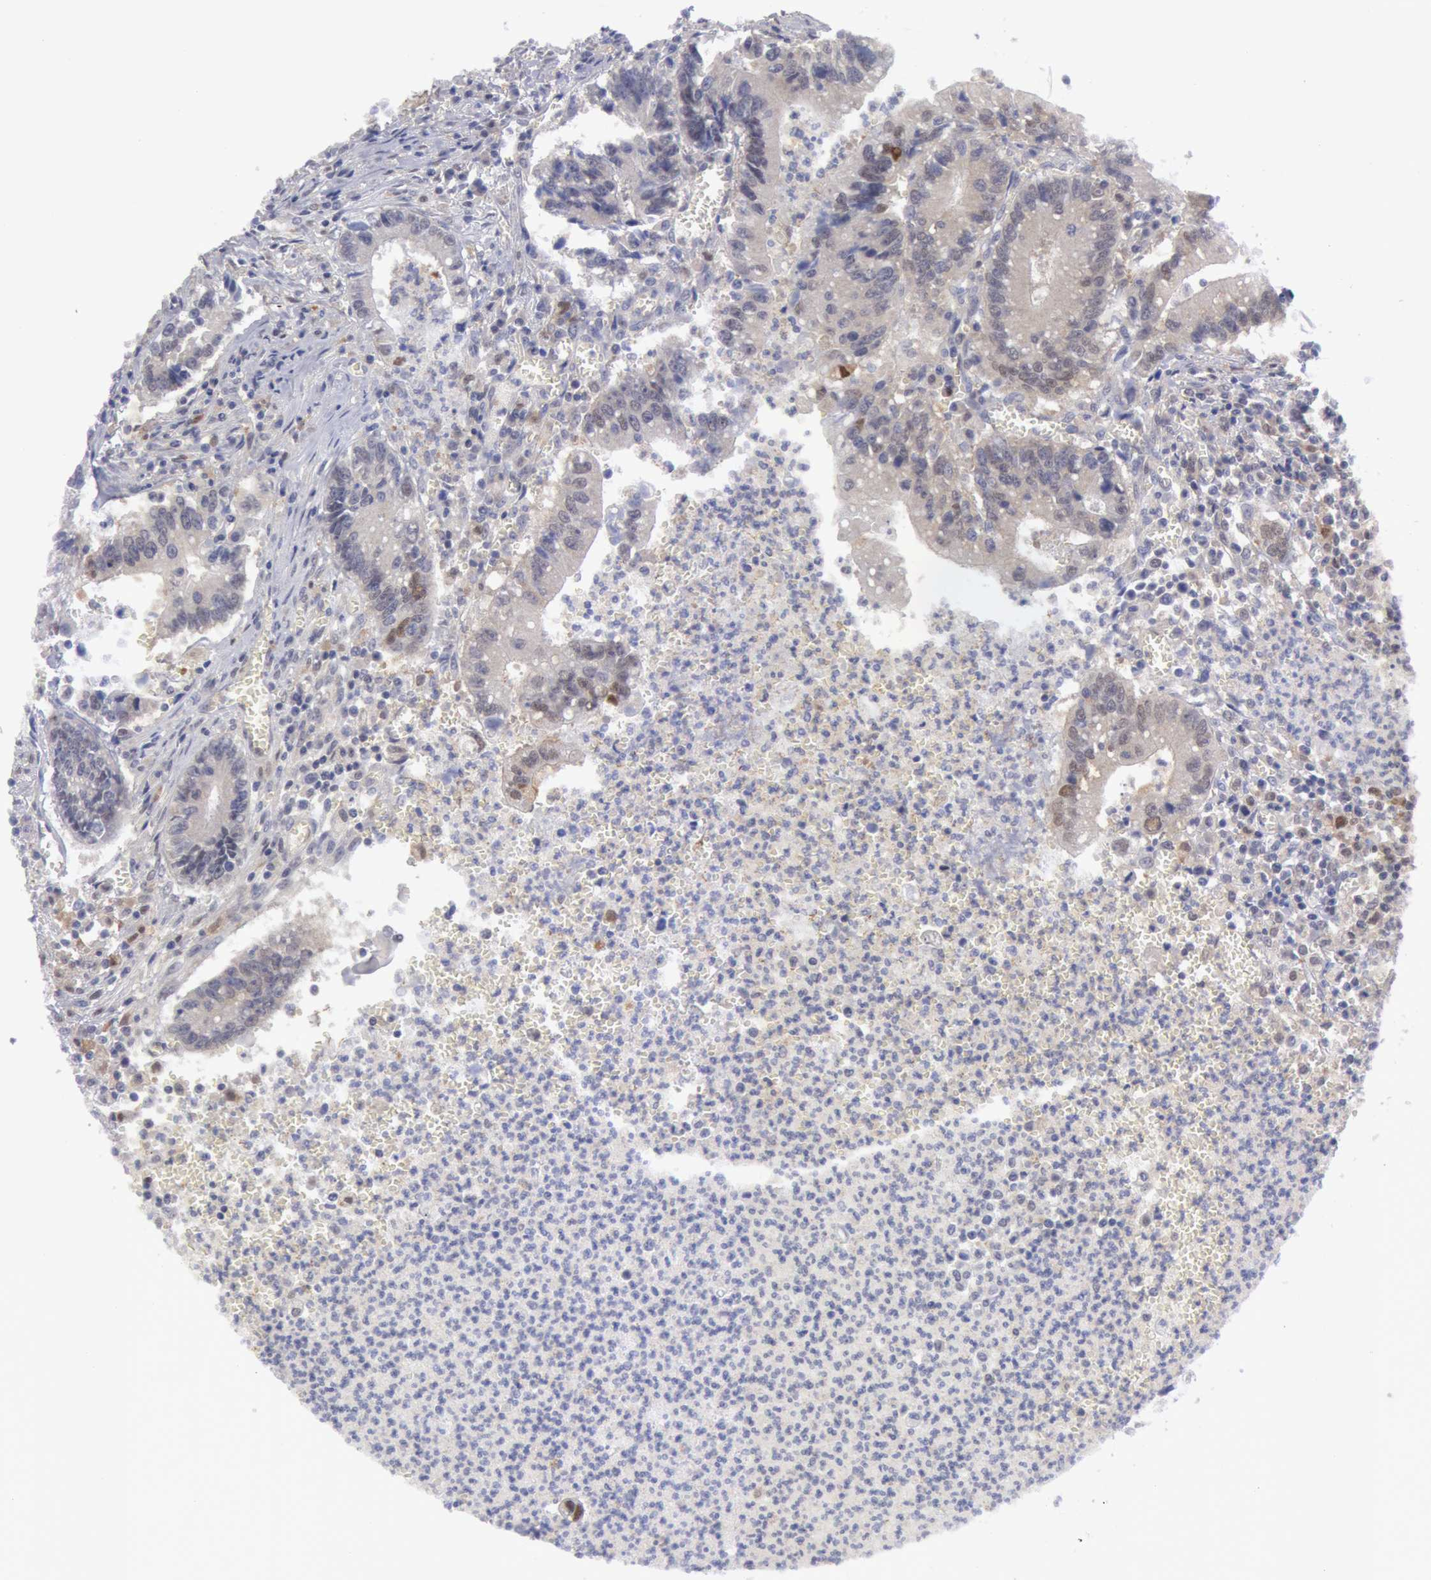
{"staining": {"intensity": "negative", "quantity": "none", "location": "none"}, "tissue": "colorectal cancer", "cell_type": "Tumor cells", "image_type": "cancer", "snomed": [{"axis": "morphology", "description": "Adenocarcinoma, NOS"}, {"axis": "topography", "description": "Rectum"}], "caption": "Tumor cells show no significant staining in colorectal cancer (adenocarcinoma).", "gene": "TXNRD1", "patient": {"sex": "female", "age": 81}}